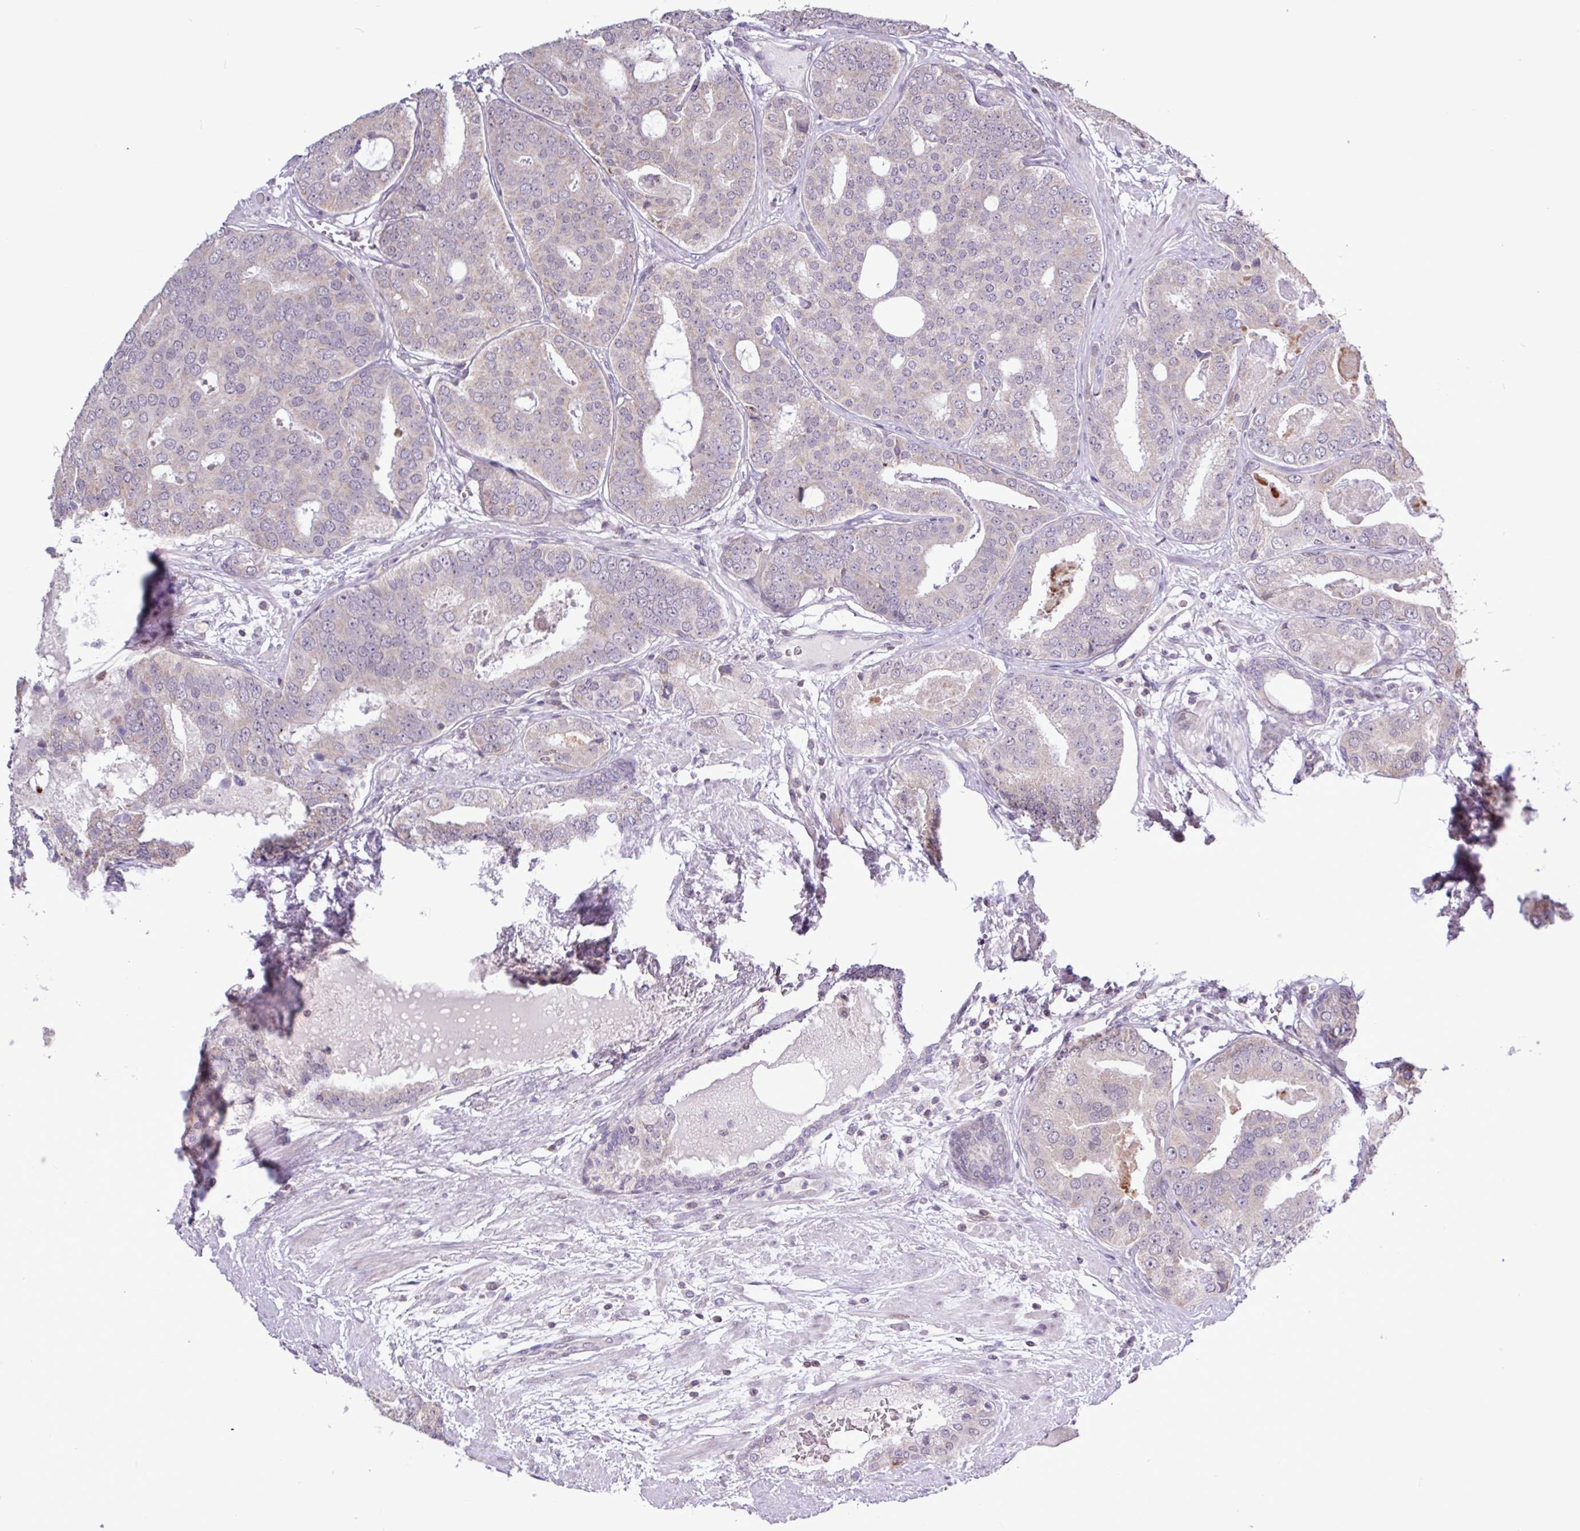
{"staining": {"intensity": "weak", "quantity": "<25%", "location": "cytoplasmic/membranous"}, "tissue": "prostate cancer", "cell_type": "Tumor cells", "image_type": "cancer", "snomed": [{"axis": "morphology", "description": "Adenocarcinoma, High grade"}, {"axis": "topography", "description": "Prostate"}], "caption": "Immunohistochemistry (IHC) of high-grade adenocarcinoma (prostate) shows no staining in tumor cells.", "gene": "RTL3", "patient": {"sex": "male", "age": 71}}